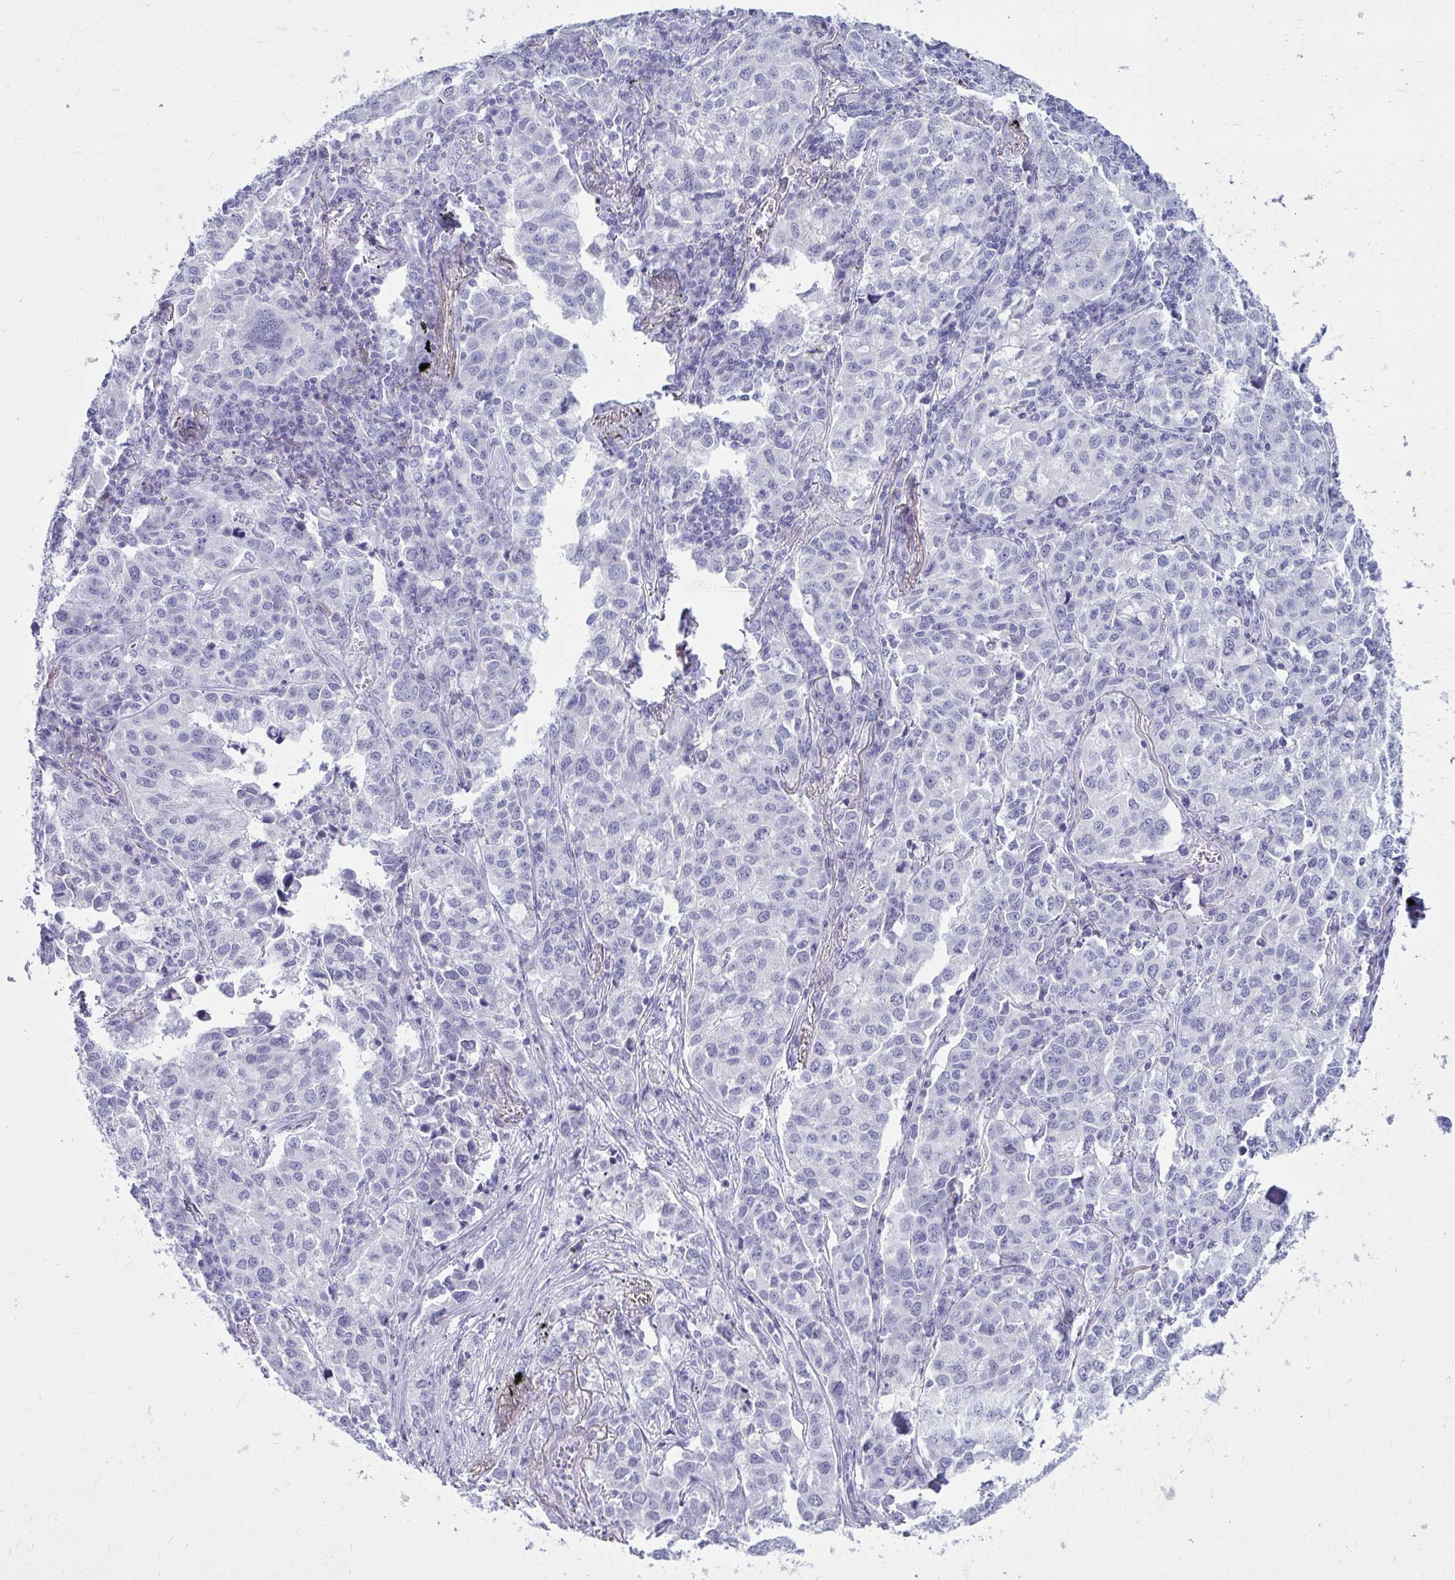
{"staining": {"intensity": "negative", "quantity": "none", "location": "none"}, "tissue": "lung cancer", "cell_type": "Tumor cells", "image_type": "cancer", "snomed": [{"axis": "morphology", "description": "Adenocarcinoma, NOS"}, {"axis": "morphology", "description": "Adenocarcinoma, metastatic, NOS"}, {"axis": "topography", "description": "Lymph node"}, {"axis": "topography", "description": "Lung"}], "caption": "Lung cancer (metastatic adenocarcinoma) stained for a protein using immunohistochemistry (IHC) exhibits no positivity tumor cells.", "gene": "QDPR", "patient": {"sex": "female", "age": 65}}